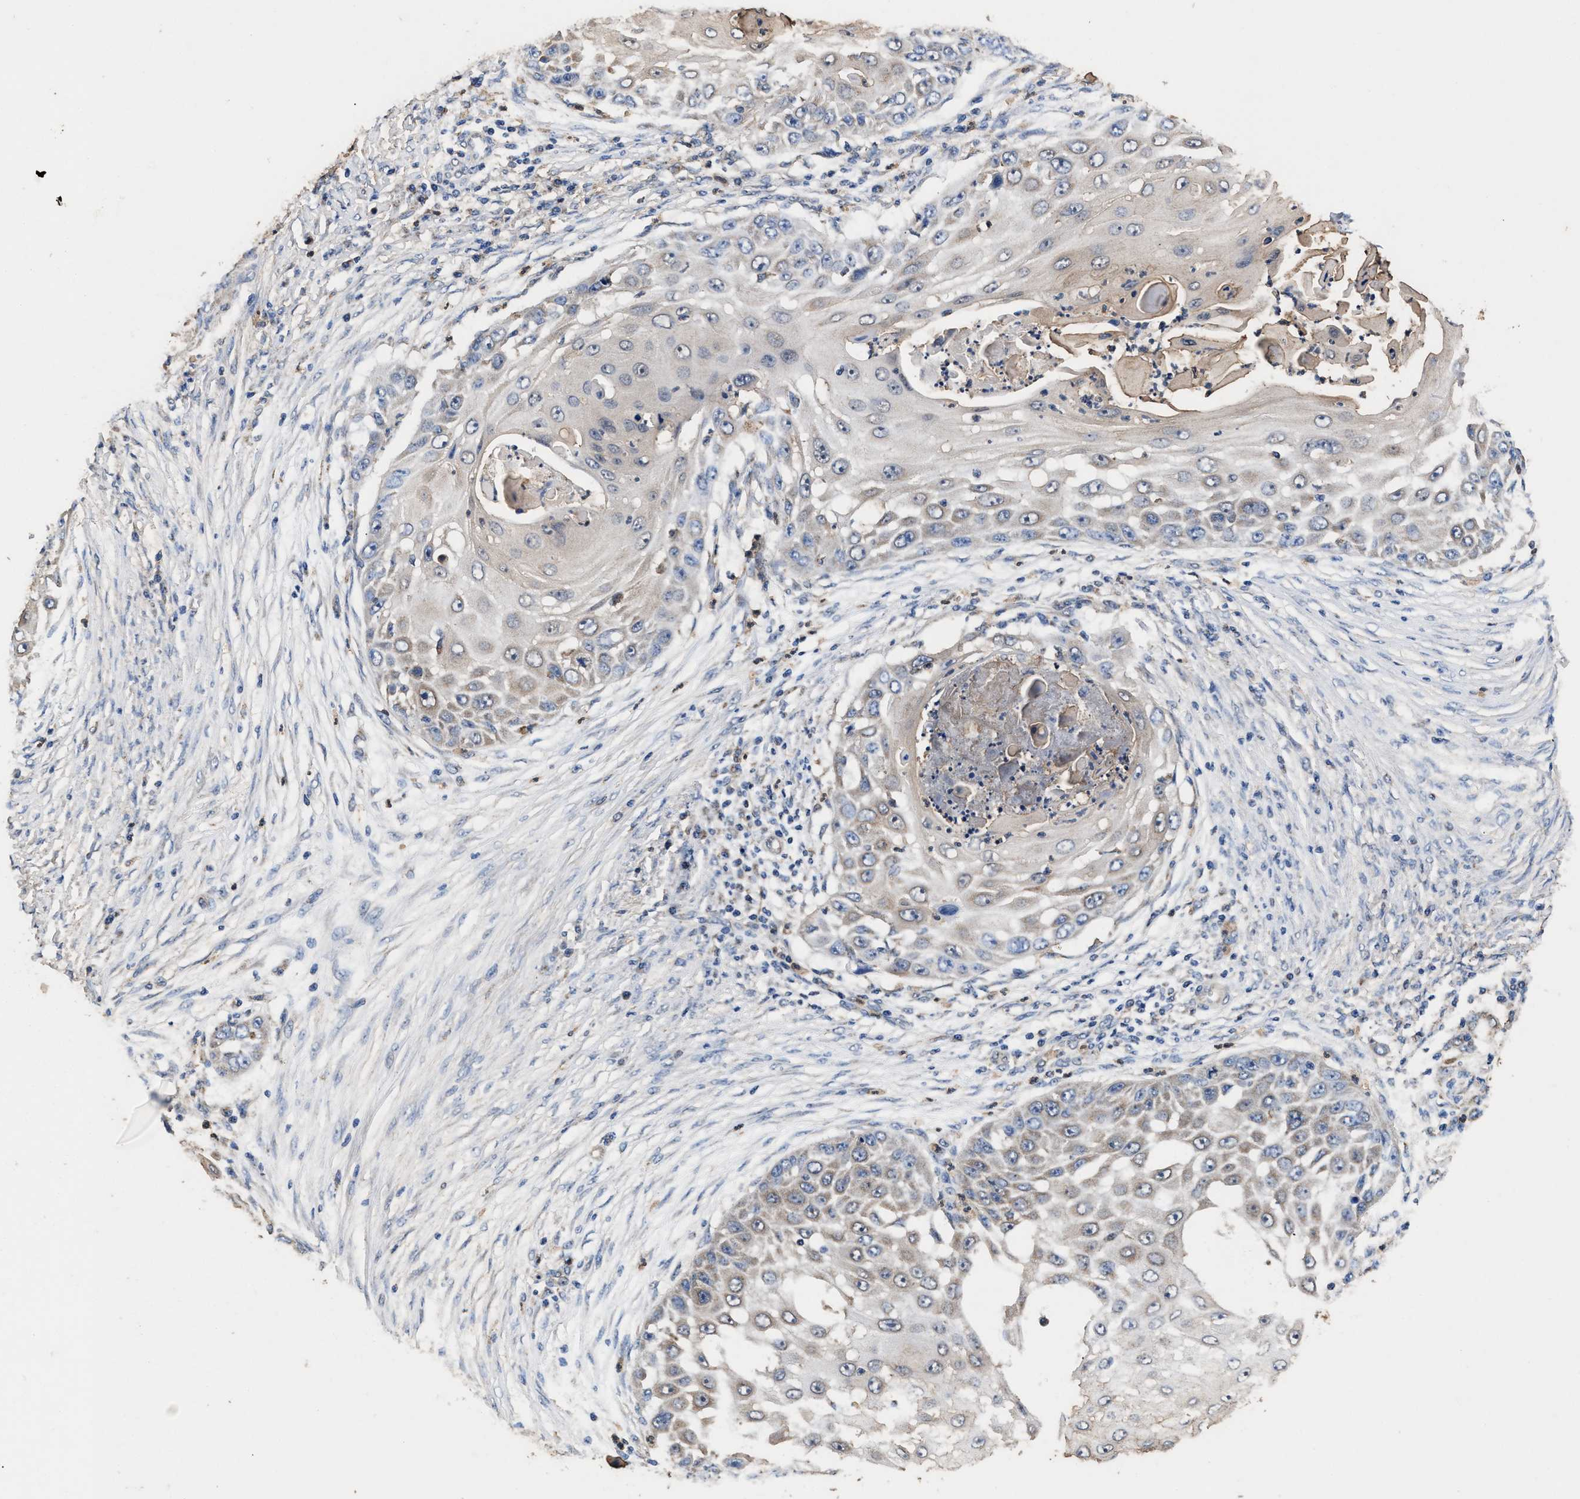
{"staining": {"intensity": "negative", "quantity": "none", "location": "none"}, "tissue": "skin cancer", "cell_type": "Tumor cells", "image_type": "cancer", "snomed": [{"axis": "morphology", "description": "Squamous cell carcinoma, NOS"}, {"axis": "topography", "description": "Skin"}], "caption": "Immunohistochemistry photomicrograph of human squamous cell carcinoma (skin) stained for a protein (brown), which reveals no positivity in tumor cells.", "gene": "ACLY", "patient": {"sex": "female", "age": 44}}